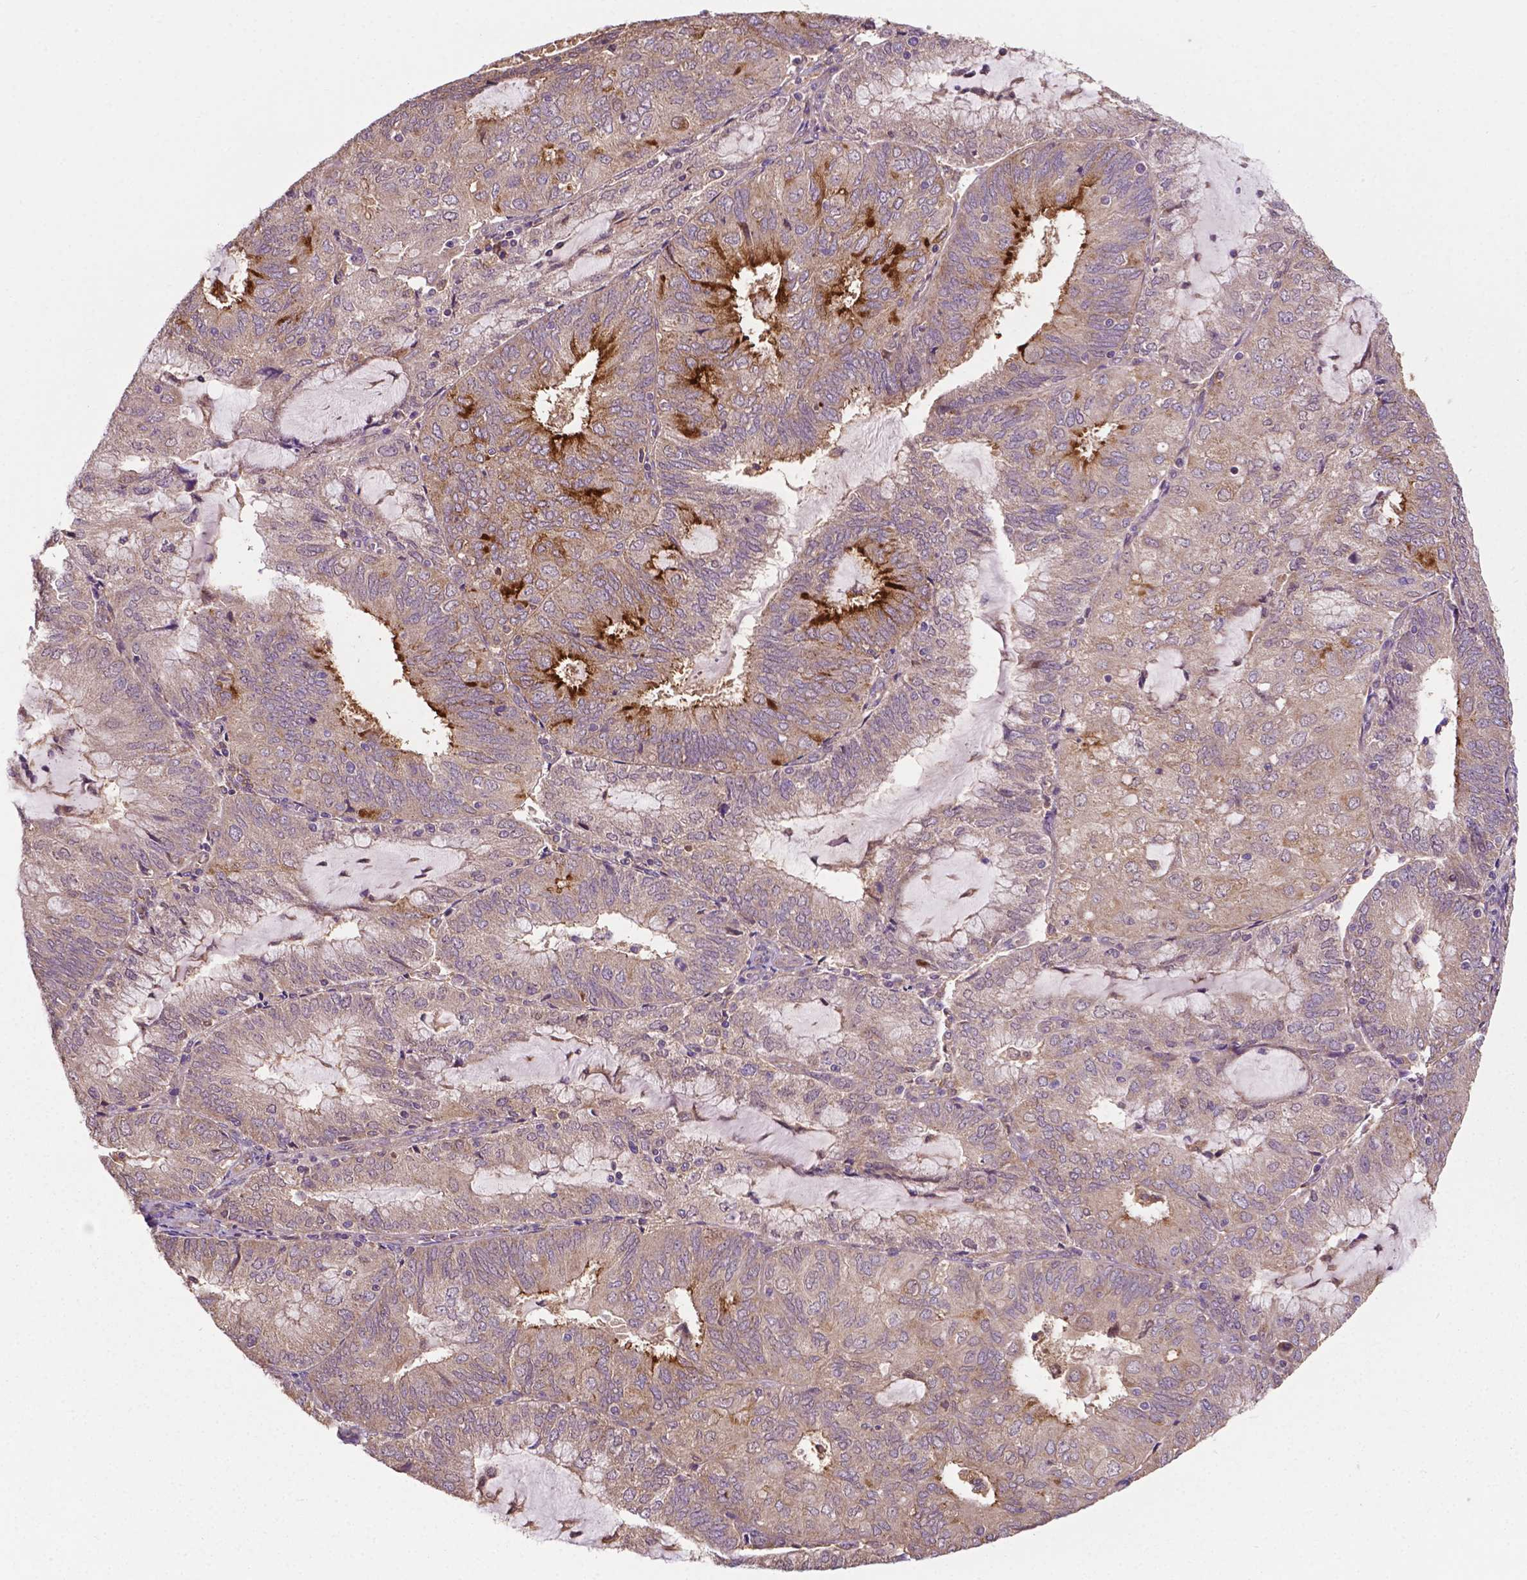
{"staining": {"intensity": "moderate", "quantity": "<25%", "location": "cytoplasmic/membranous"}, "tissue": "endometrial cancer", "cell_type": "Tumor cells", "image_type": "cancer", "snomed": [{"axis": "morphology", "description": "Adenocarcinoma, NOS"}, {"axis": "topography", "description": "Endometrium"}], "caption": "Human adenocarcinoma (endometrial) stained with a brown dye shows moderate cytoplasmic/membranous positive staining in approximately <25% of tumor cells.", "gene": "GJA9", "patient": {"sex": "female", "age": 81}}